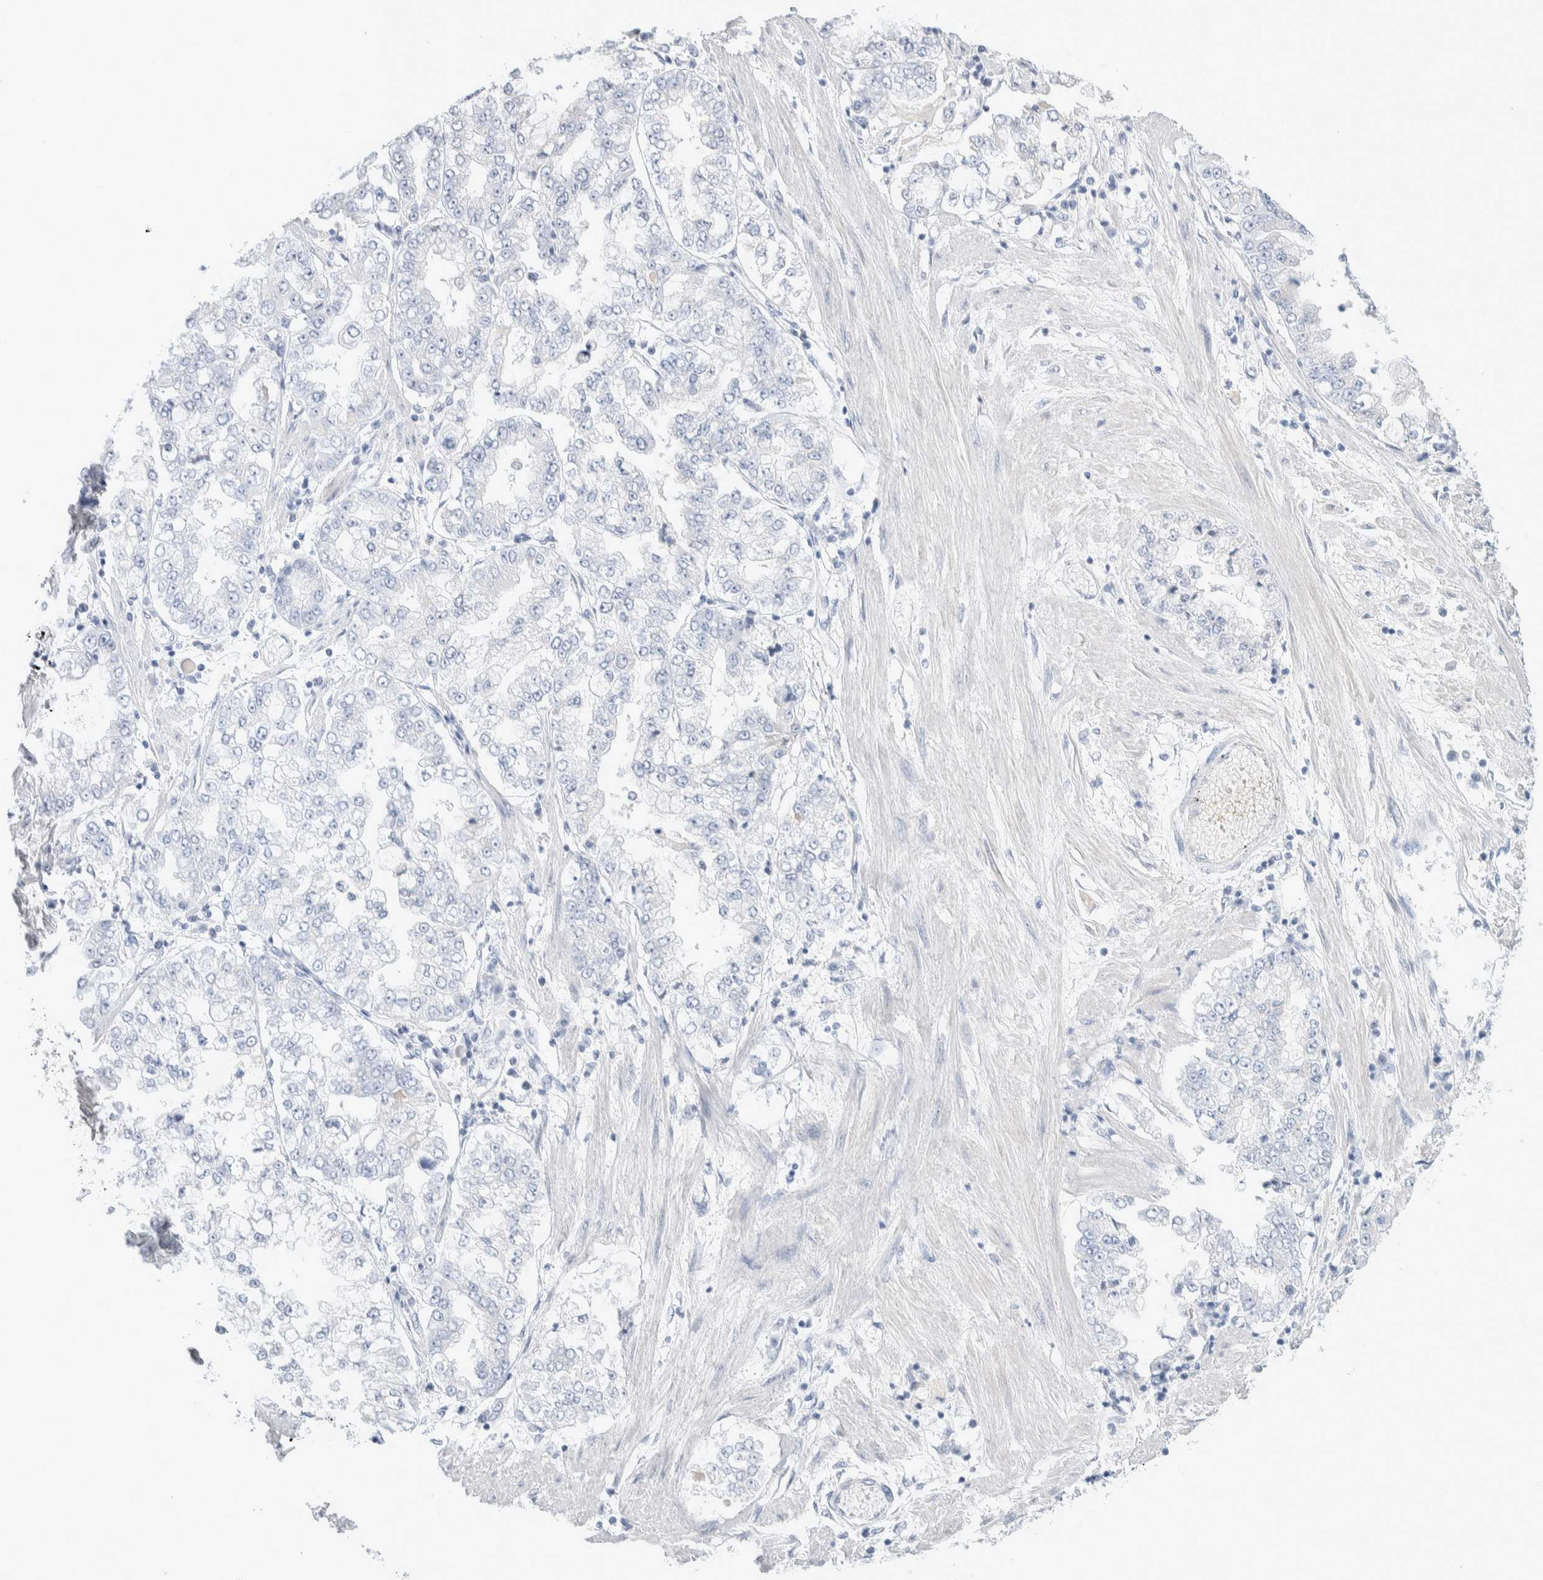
{"staining": {"intensity": "negative", "quantity": "none", "location": "none"}, "tissue": "stomach cancer", "cell_type": "Tumor cells", "image_type": "cancer", "snomed": [{"axis": "morphology", "description": "Adenocarcinoma, NOS"}, {"axis": "topography", "description": "Stomach"}], "caption": "DAB (3,3'-diaminobenzidine) immunohistochemical staining of adenocarcinoma (stomach) shows no significant staining in tumor cells.", "gene": "GDA", "patient": {"sex": "male", "age": 76}}